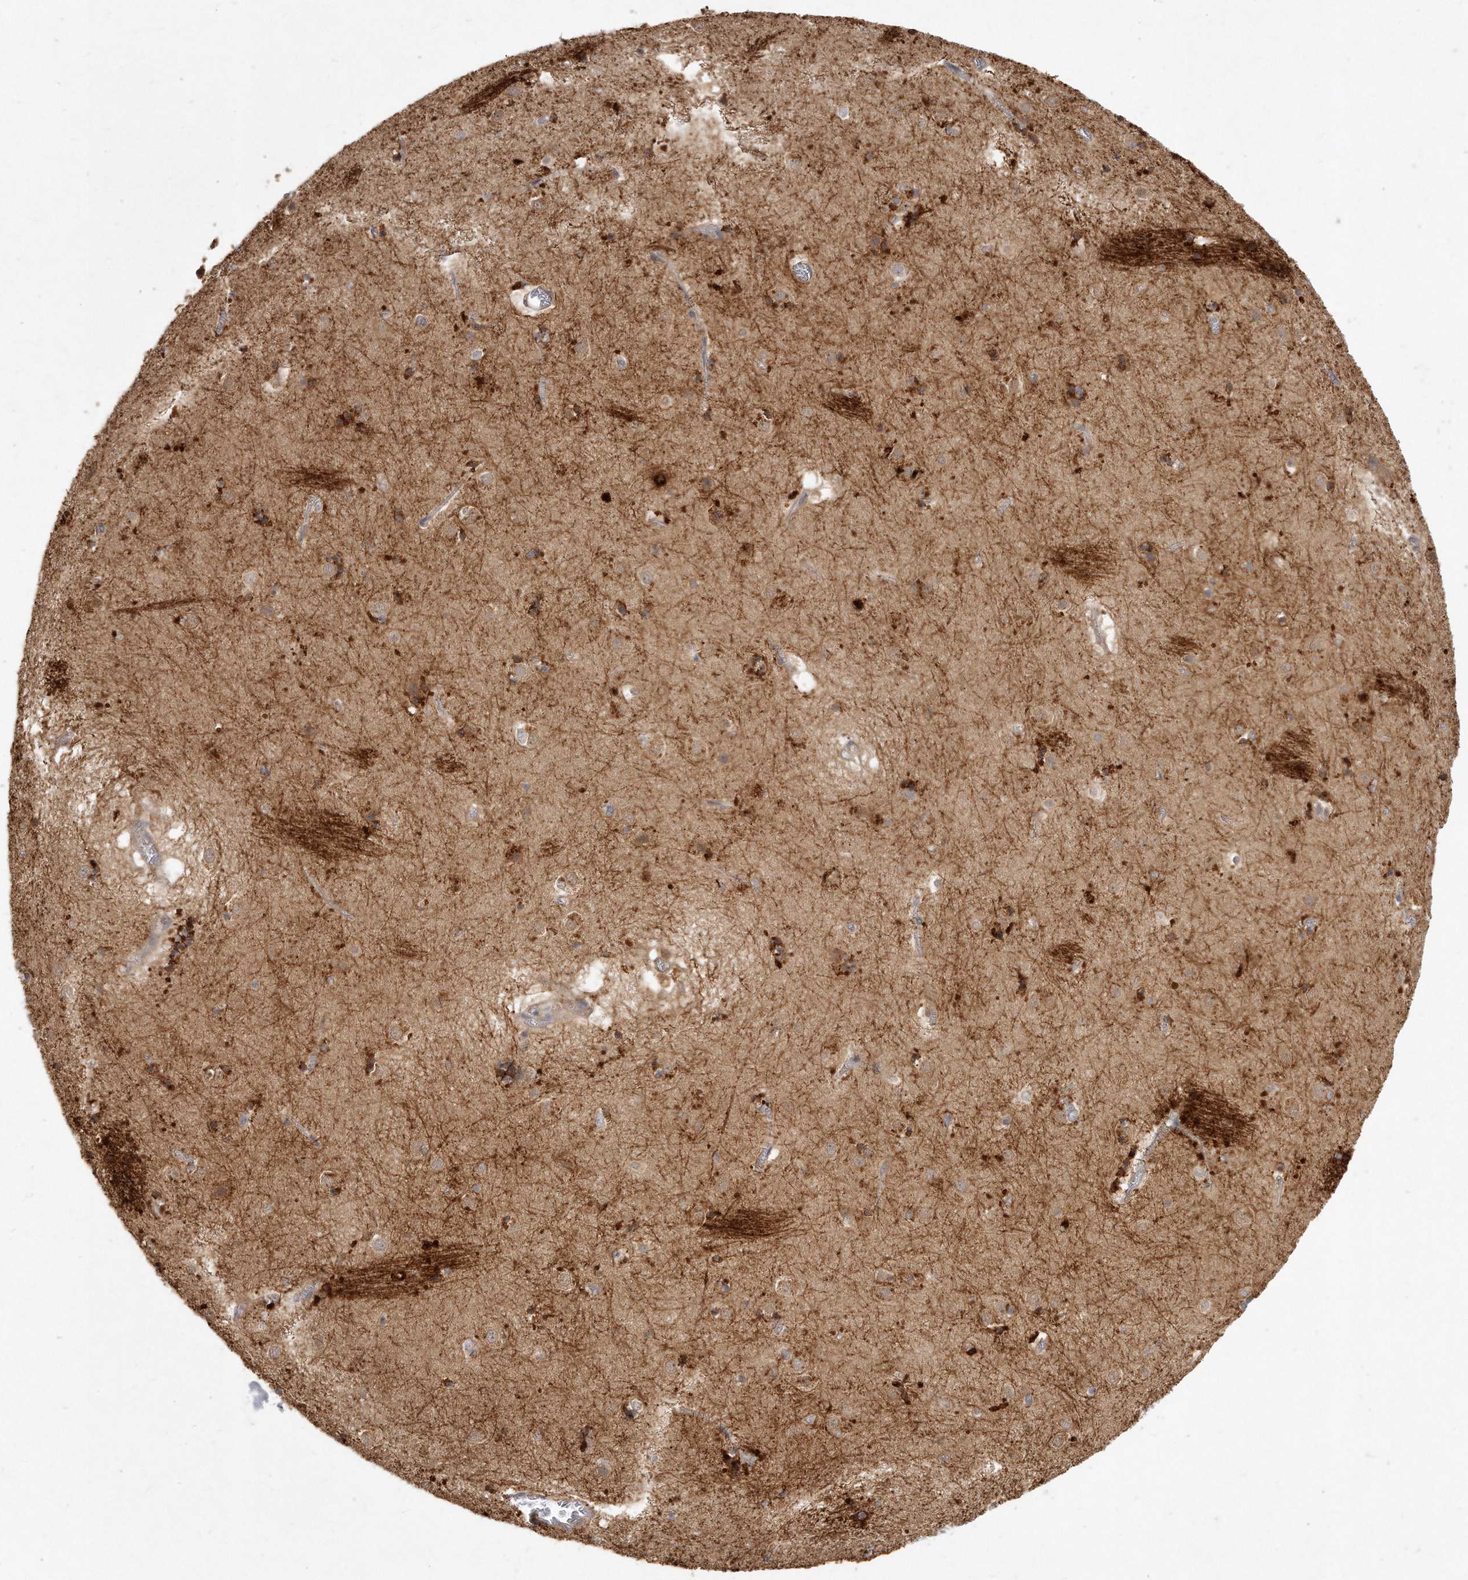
{"staining": {"intensity": "moderate", "quantity": "25%-75%", "location": "cytoplasmic/membranous"}, "tissue": "caudate", "cell_type": "Glial cells", "image_type": "normal", "snomed": [{"axis": "morphology", "description": "Normal tissue, NOS"}, {"axis": "topography", "description": "Lateral ventricle wall"}], "caption": "Immunohistochemical staining of benign human caudate reveals moderate cytoplasmic/membranous protein positivity in approximately 25%-75% of glial cells. The staining was performed using DAB, with brown indicating positive protein expression. Nuclei are stained blue with hematoxylin.", "gene": "LGALS8", "patient": {"sex": "male", "age": 70}}